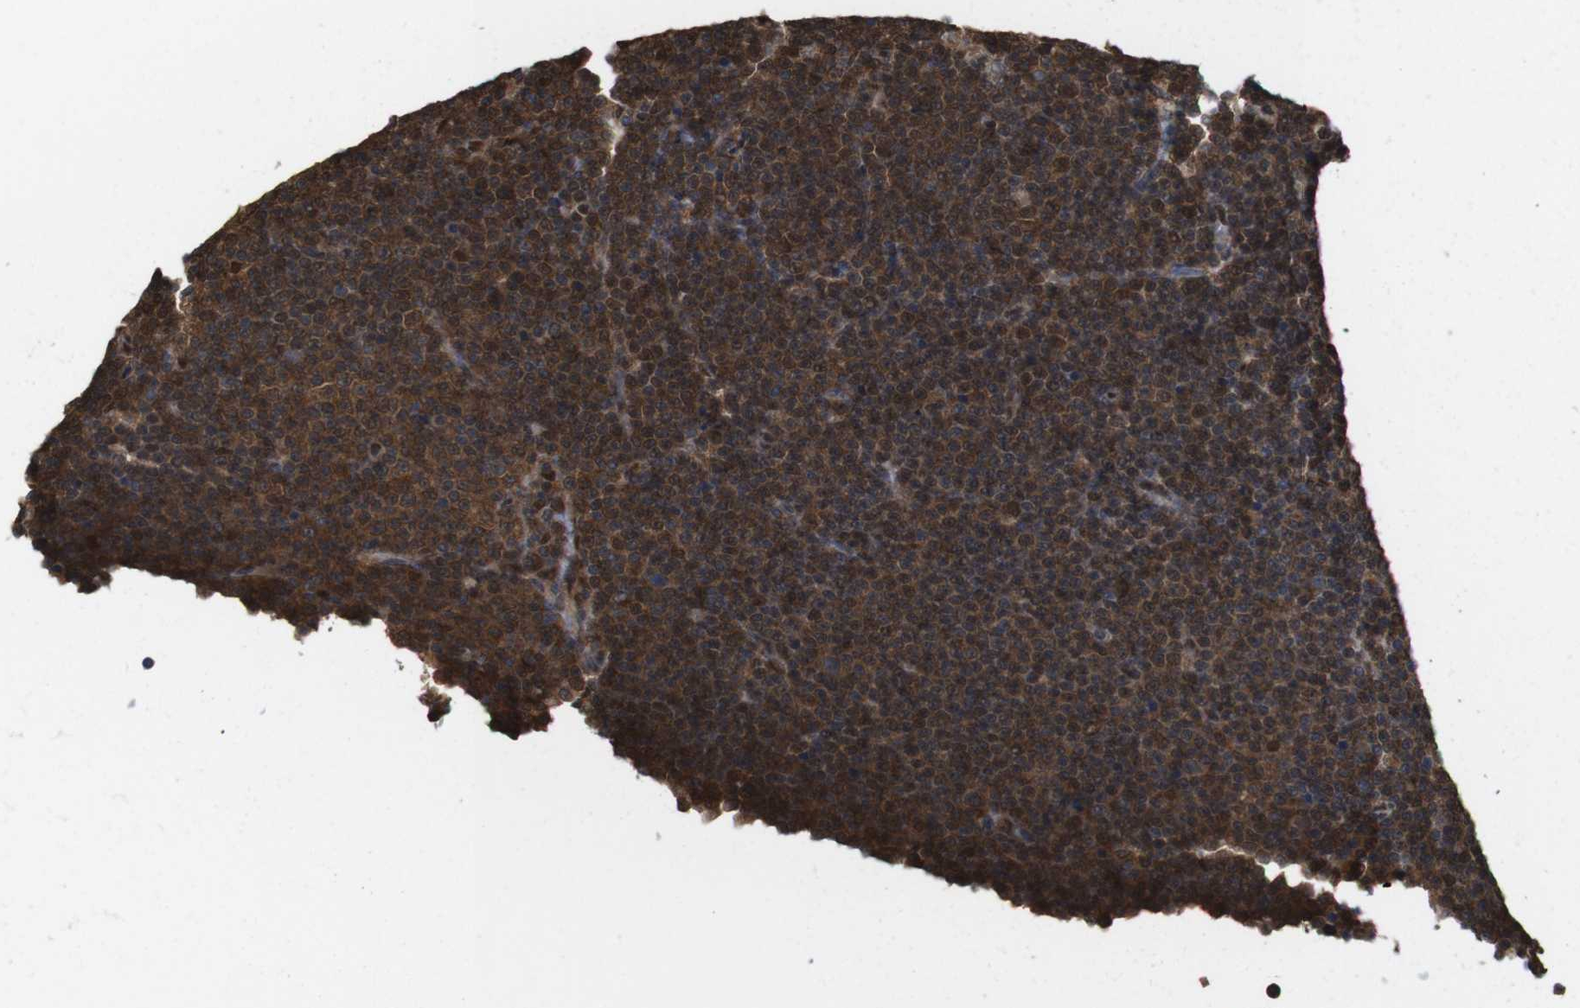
{"staining": {"intensity": "moderate", "quantity": ">75%", "location": "cytoplasmic/membranous,nuclear"}, "tissue": "lymphoma", "cell_type": "Tumor cells", "image_type": "cancer", "snomed": [{"axis": "morphology", "description": "Malignant lymphoma, non-Hodgkin's type, Low grade"}, {"axis": "topography", "description": "Lymph node"}], "caption": "Lymphoma stained with IHC reveals moderate cytoplasmic/membranous and nuclear staining in about >75% of tumor cells.", "gene": "YWHAG", "patient": {"sex": "female", "age": 67}}